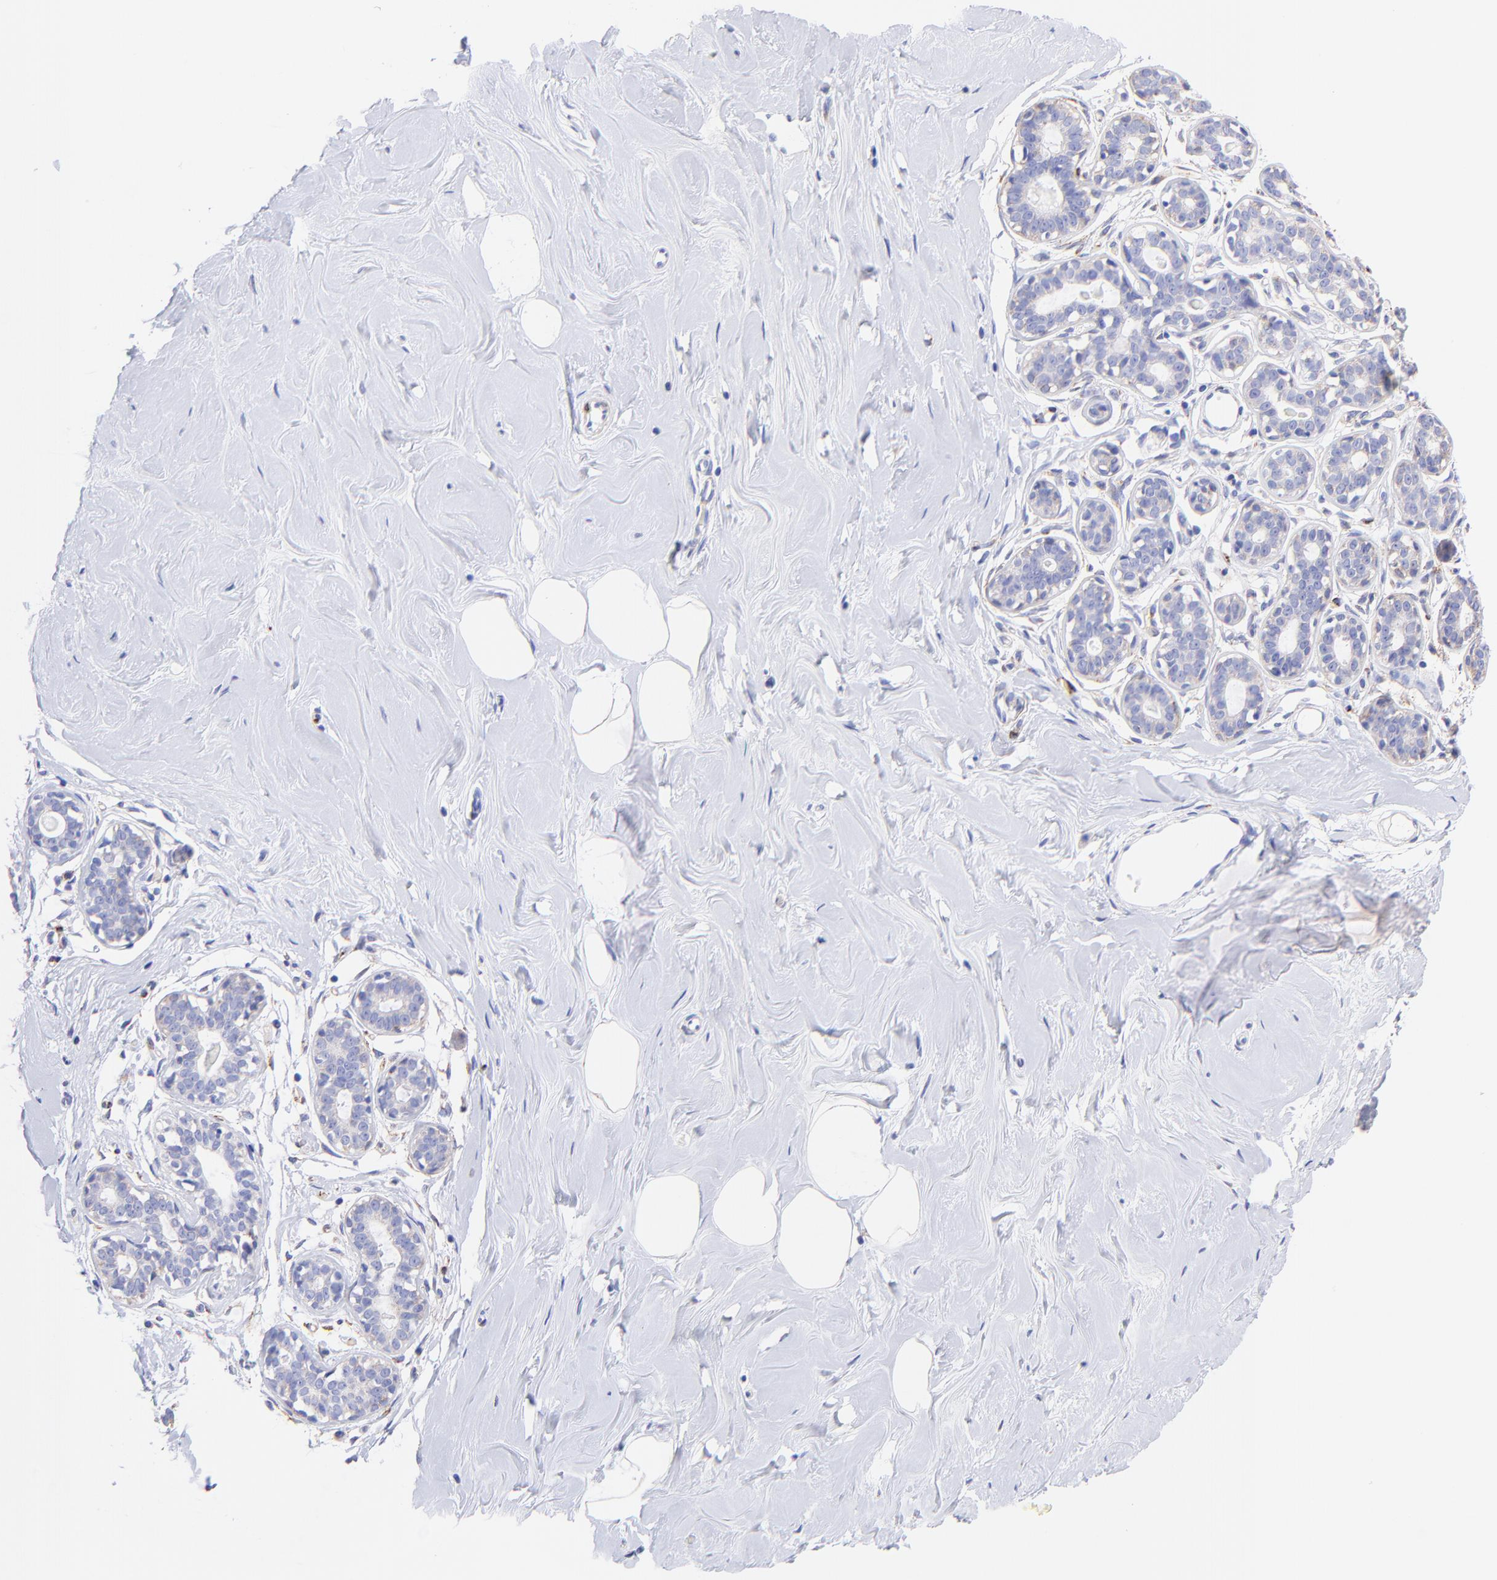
{"staining": {"intensity": "negative", "quantity": ">75%", "location": "none"}, "tissue": "breast", "cell_type": "Adipocytes", "image_type": "normal", "snomed": [{"axis": "morphology", "description": "Normal tissue, NOS"}, {"axis": "topography", "description": "Breast"}], "caption": "A photomicrograph of human breast is negative for staining in adipocytes. (Brightfield microscopy of DAB immunohistochemistry at high magnification).", "gene": "SPARC", "patient": {"sex": "female", "age": 23}}